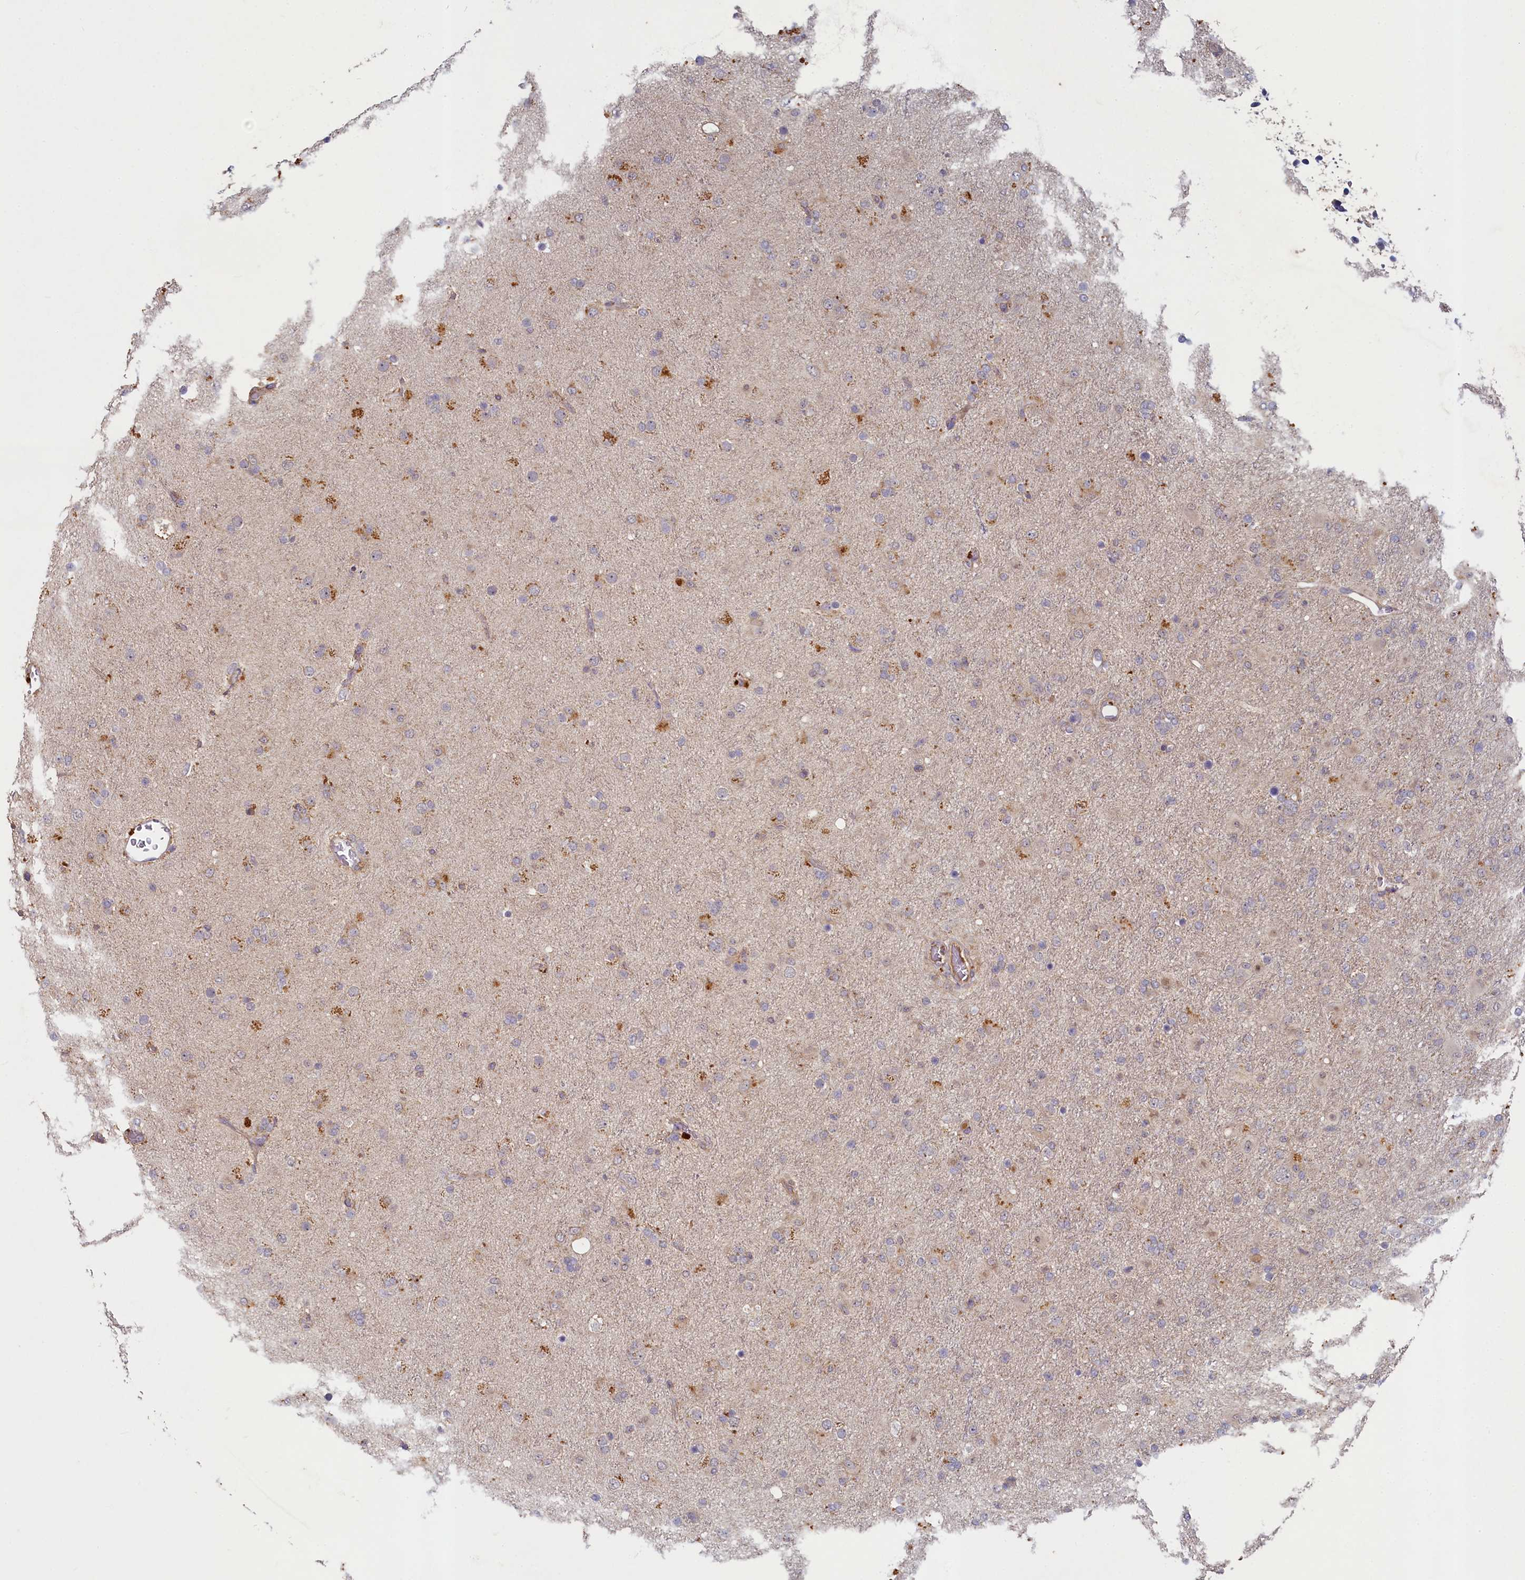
{"staining": {"intensity": "weak", "quantity": "25%-75%", "location": "cytoplasmic/membranous"}, "tissue": "glioma", "cell_type": "Tumor cells", "image_type": "cancer", "snomed": [{"axis": "morphology", "description": "Glioma, malignant, Low grade"}, {"axis": "topography", "description": "Brain"}], "caption": "Immunohistochemistry micrograph of neoplastic tissue: human glioma stained using immunohistochemistry demonstrates low levels of weak protein expression localized specifically in the cytoplasmic/membranous of tumor cells, appearing as a cytoplasmic/membranous brown color.", "gene": "HERC3", "patient": {"sex": "male", "age": 65}}